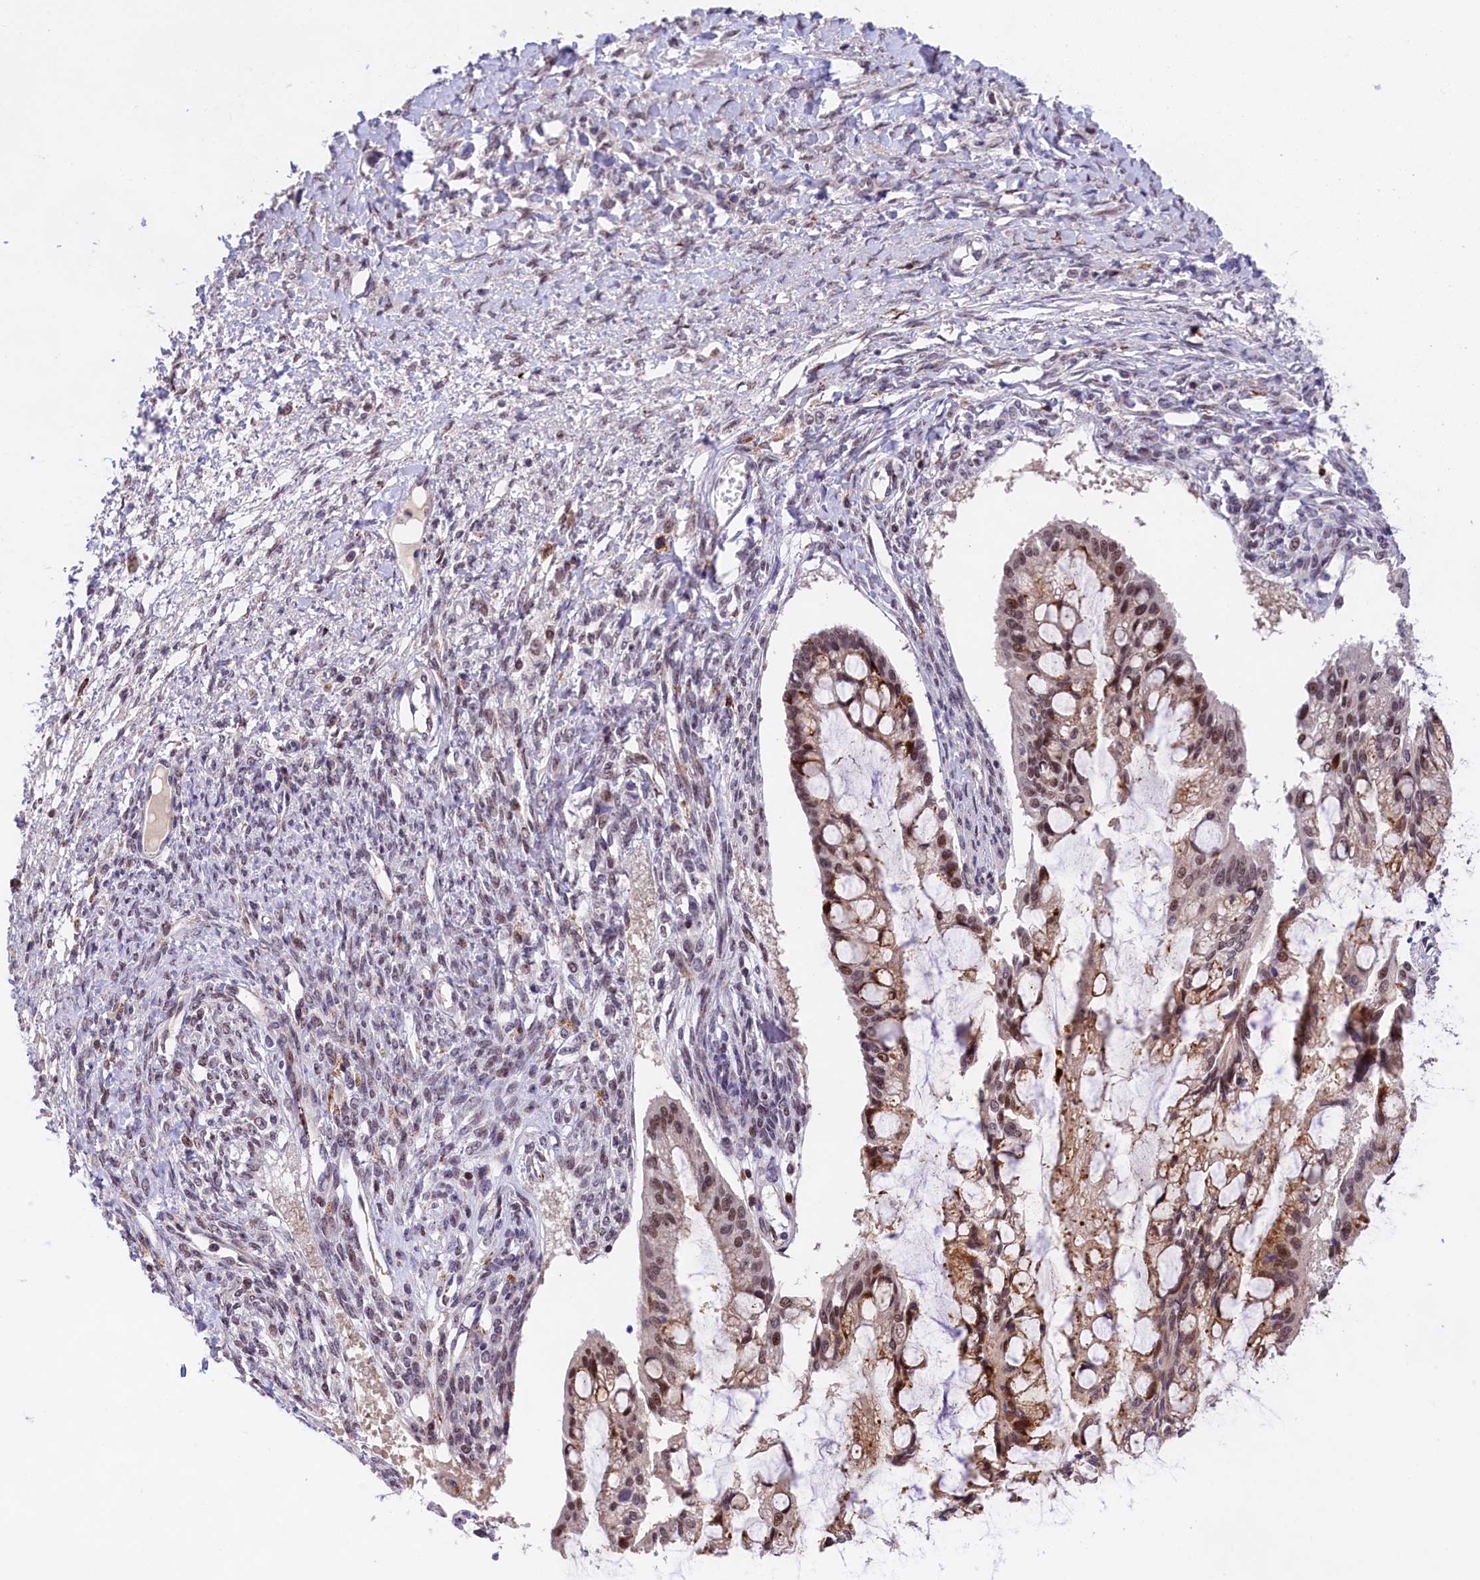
{"staining": {"intensity": "moderate", "quantity": ">75%", "location": "nuclear"}, "tissue": "ovarian cancer", "cell_type": "Tumor cells", "image_type": "cancer", "snomed": [{"axis": "morphology", "description": "Cystadenocarcinoma, mucinous, NOS"}, {"axis": "topography", "description": "Ovary"}], "caption": "Human ovarian mucinous cystadenocarcinoma stained with a brown dye exhibits moderate nuclear positive staining in approximately >75% of tumor cells.", "gene": "FBXO45", "patient": {"sex": "female", "age": 73}}